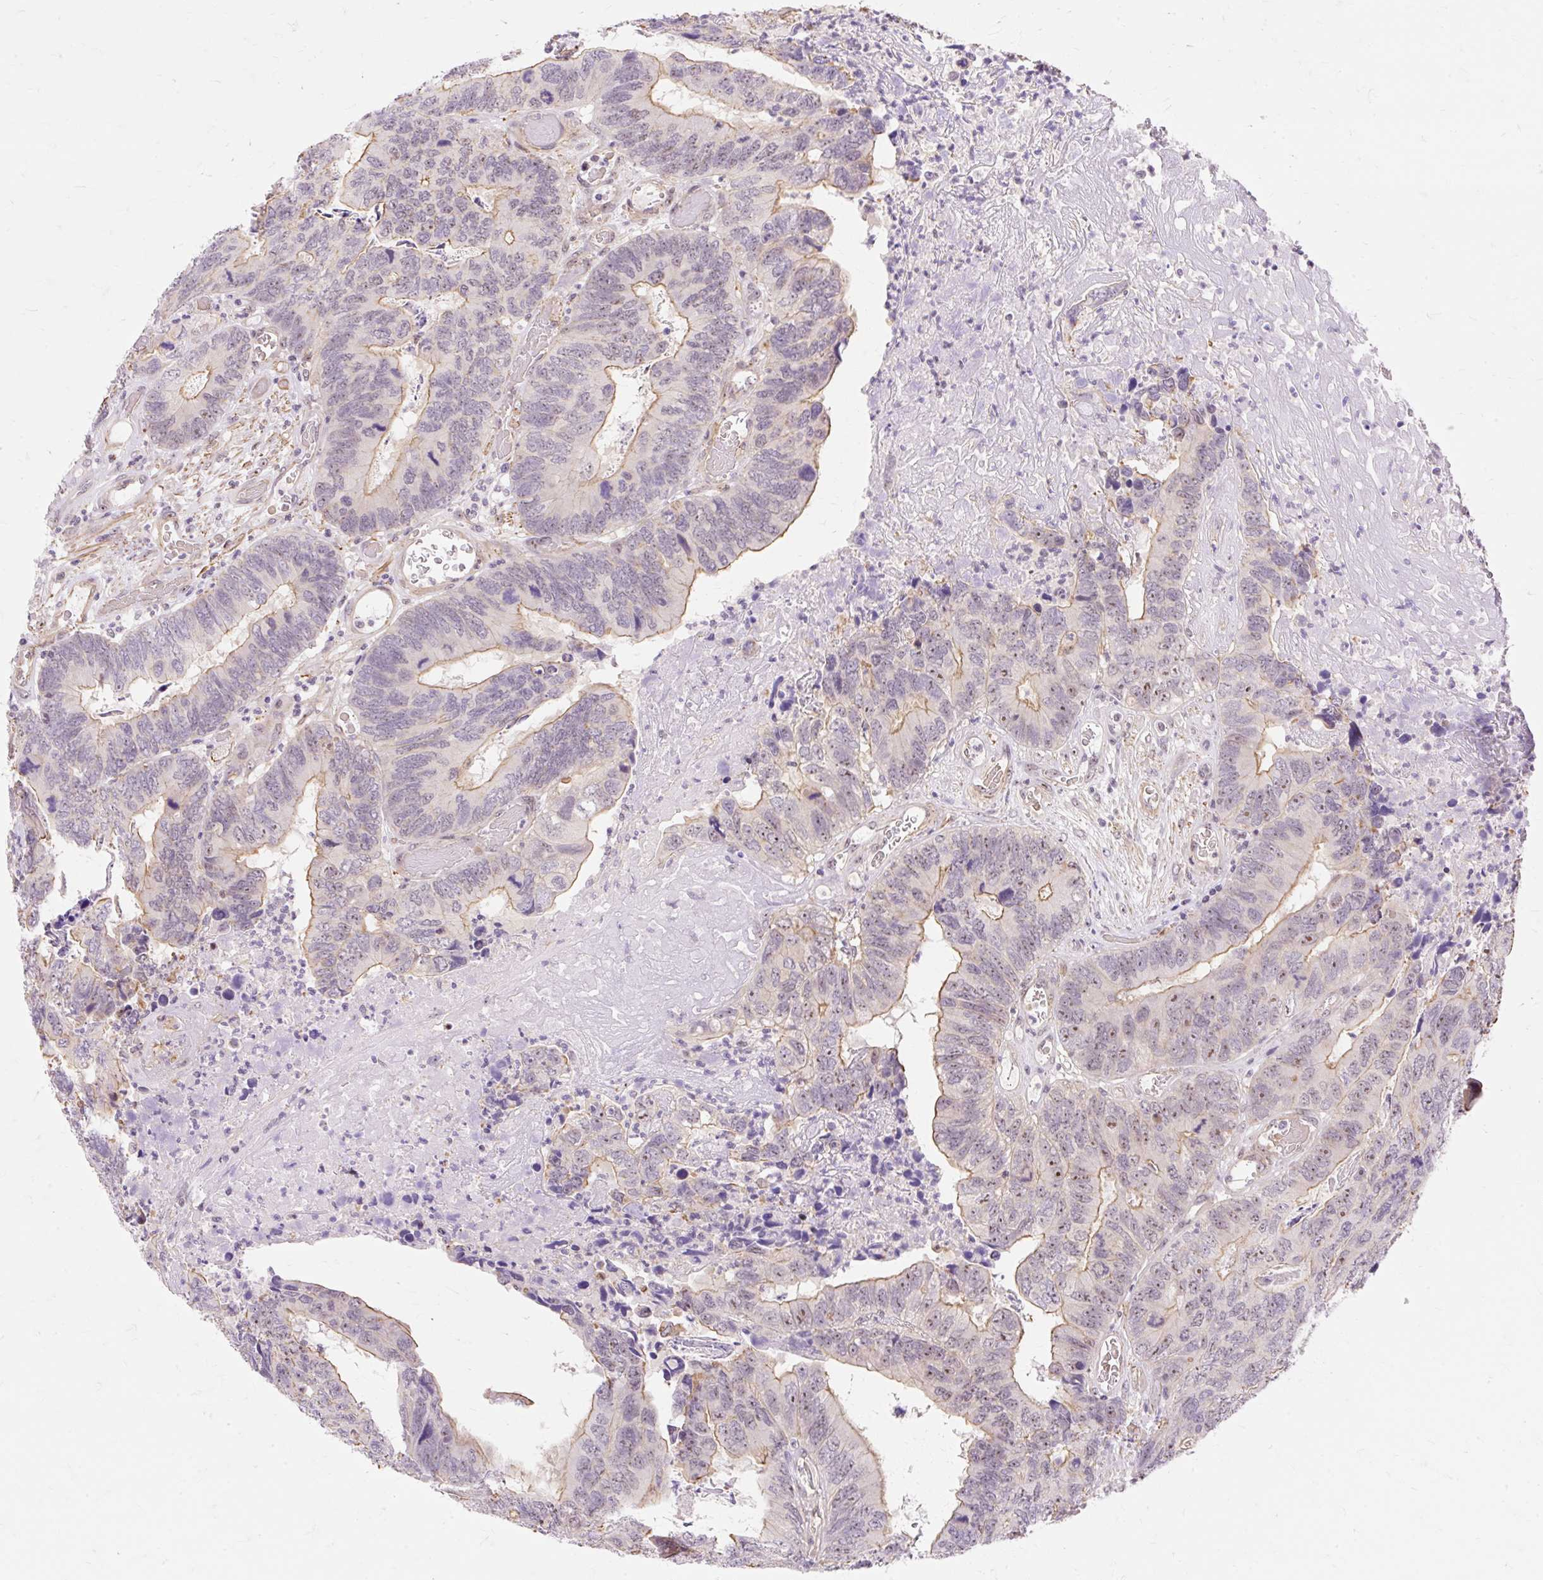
{"staining": {"intensity": "moderate", "quantity": "<25%", "location": "cytoplasmic/membranous,nuclear"}, "tissue": "colorectal cancer", "cell_type": "Tumor cells", "image_type": "cancer", "snomed": [{"axis": "morphology", "description": "Adenocarcinoma, NOS"}, {"axis": "topography", "description": "Colon"}], "caption": "Protein positivity by IHC reveals moderate cytoplasmic/membranous and nuclear staining in approximately <25% of tumor cells in colorectal adenocarcinoma.", "gene": "OBP2A", "patient": {"sex": "female", "age": 67}}